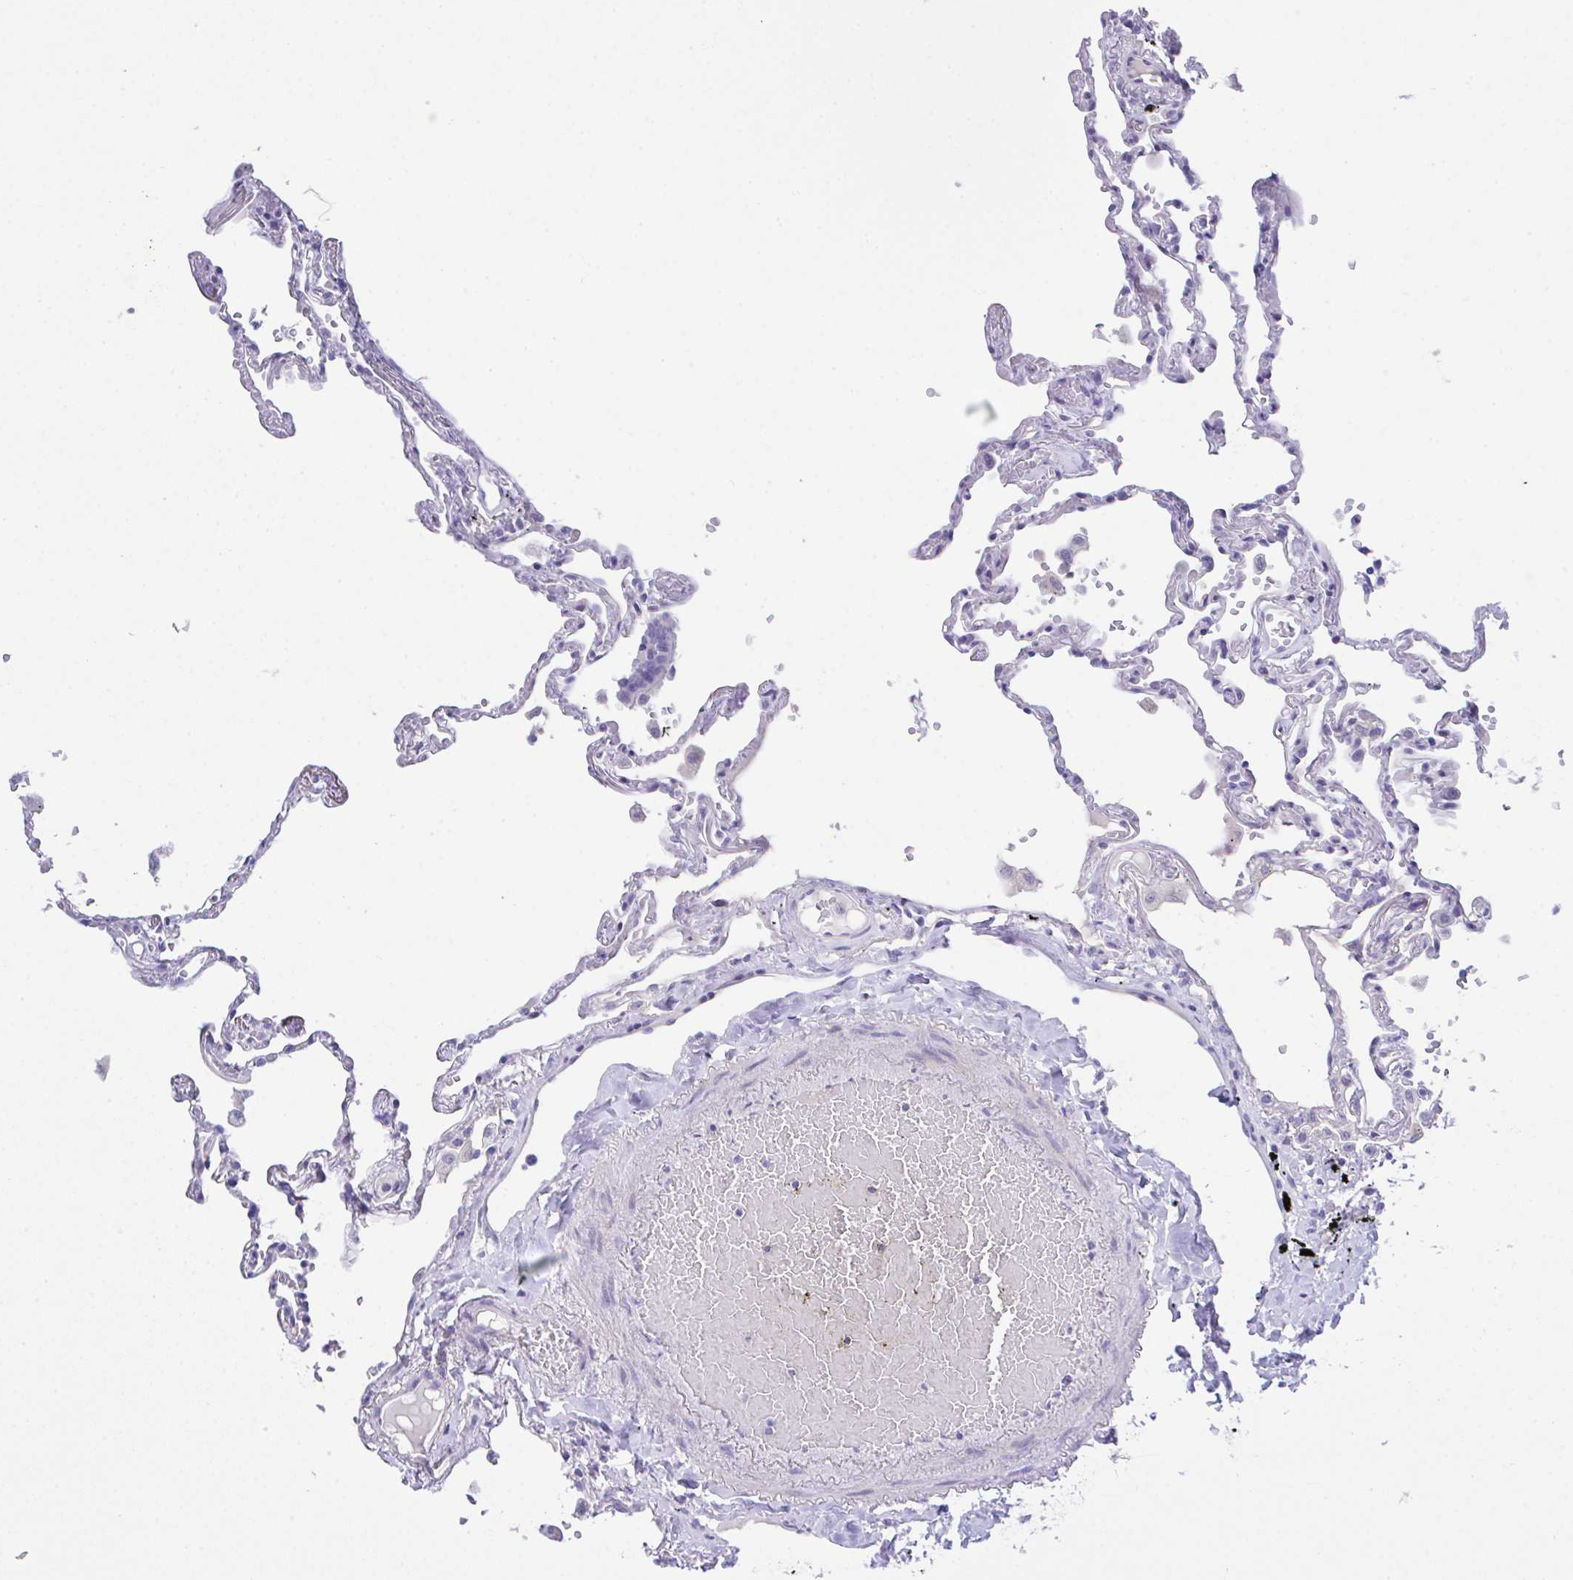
{"staining": {"intensity": "negative", "quantity": "none", "location": "none"}, "tissue": "lung", "cell_type": "Alveolar cells", "image_type": "normal", "snomed": [{"axis": "morphology", "description": "Normal tissue, NOS"}, {"axis": "topography", "description": "Lung"}], "caption": "This is a image of immunohistochemistry (IHC) staining of benign lung, which shows no expression in alveolar cells. Nuclei are stained in blue.", "gene": "SLC16A6", "patient": {"sex": "female", "age": 67}}